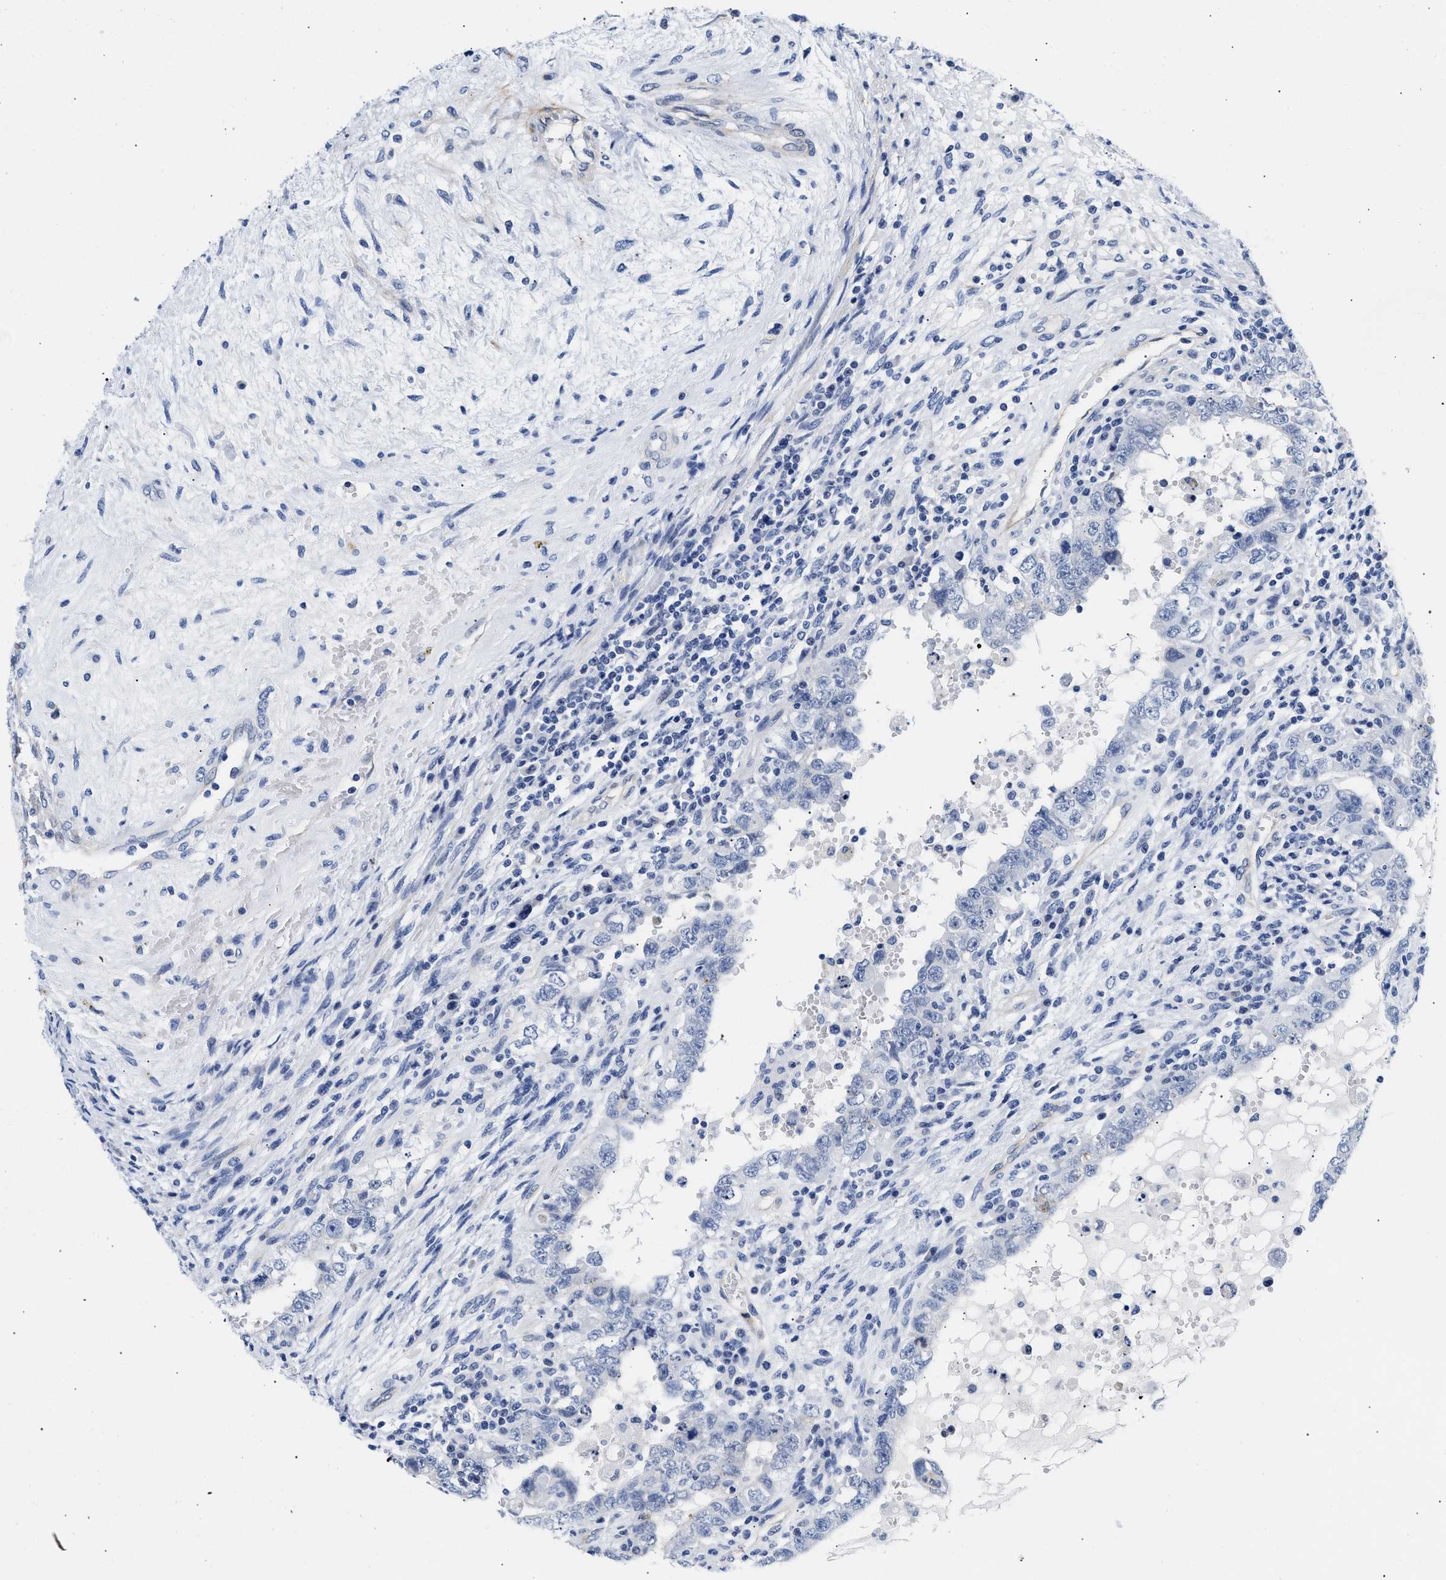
{"staining": {"intensity": "negative", "quantity": "none", "location": "none"}, "tissue": "testis cancer", "cell_type": "Tumor cells", "image_type": "cancer", "snomed": [{"axis": "morphology", "description": "Carcinoma, Embryonal, NOS"}, {"axis": "topography", "description": "Testis"}], "caption": "This is an immunohistochemistry (IHC) micrograph of human embryonal carcinoma (testis). There is no staining in tumor cells.", "gene": "TRIM29", "patient": {"sex": "male", "age": 26}}